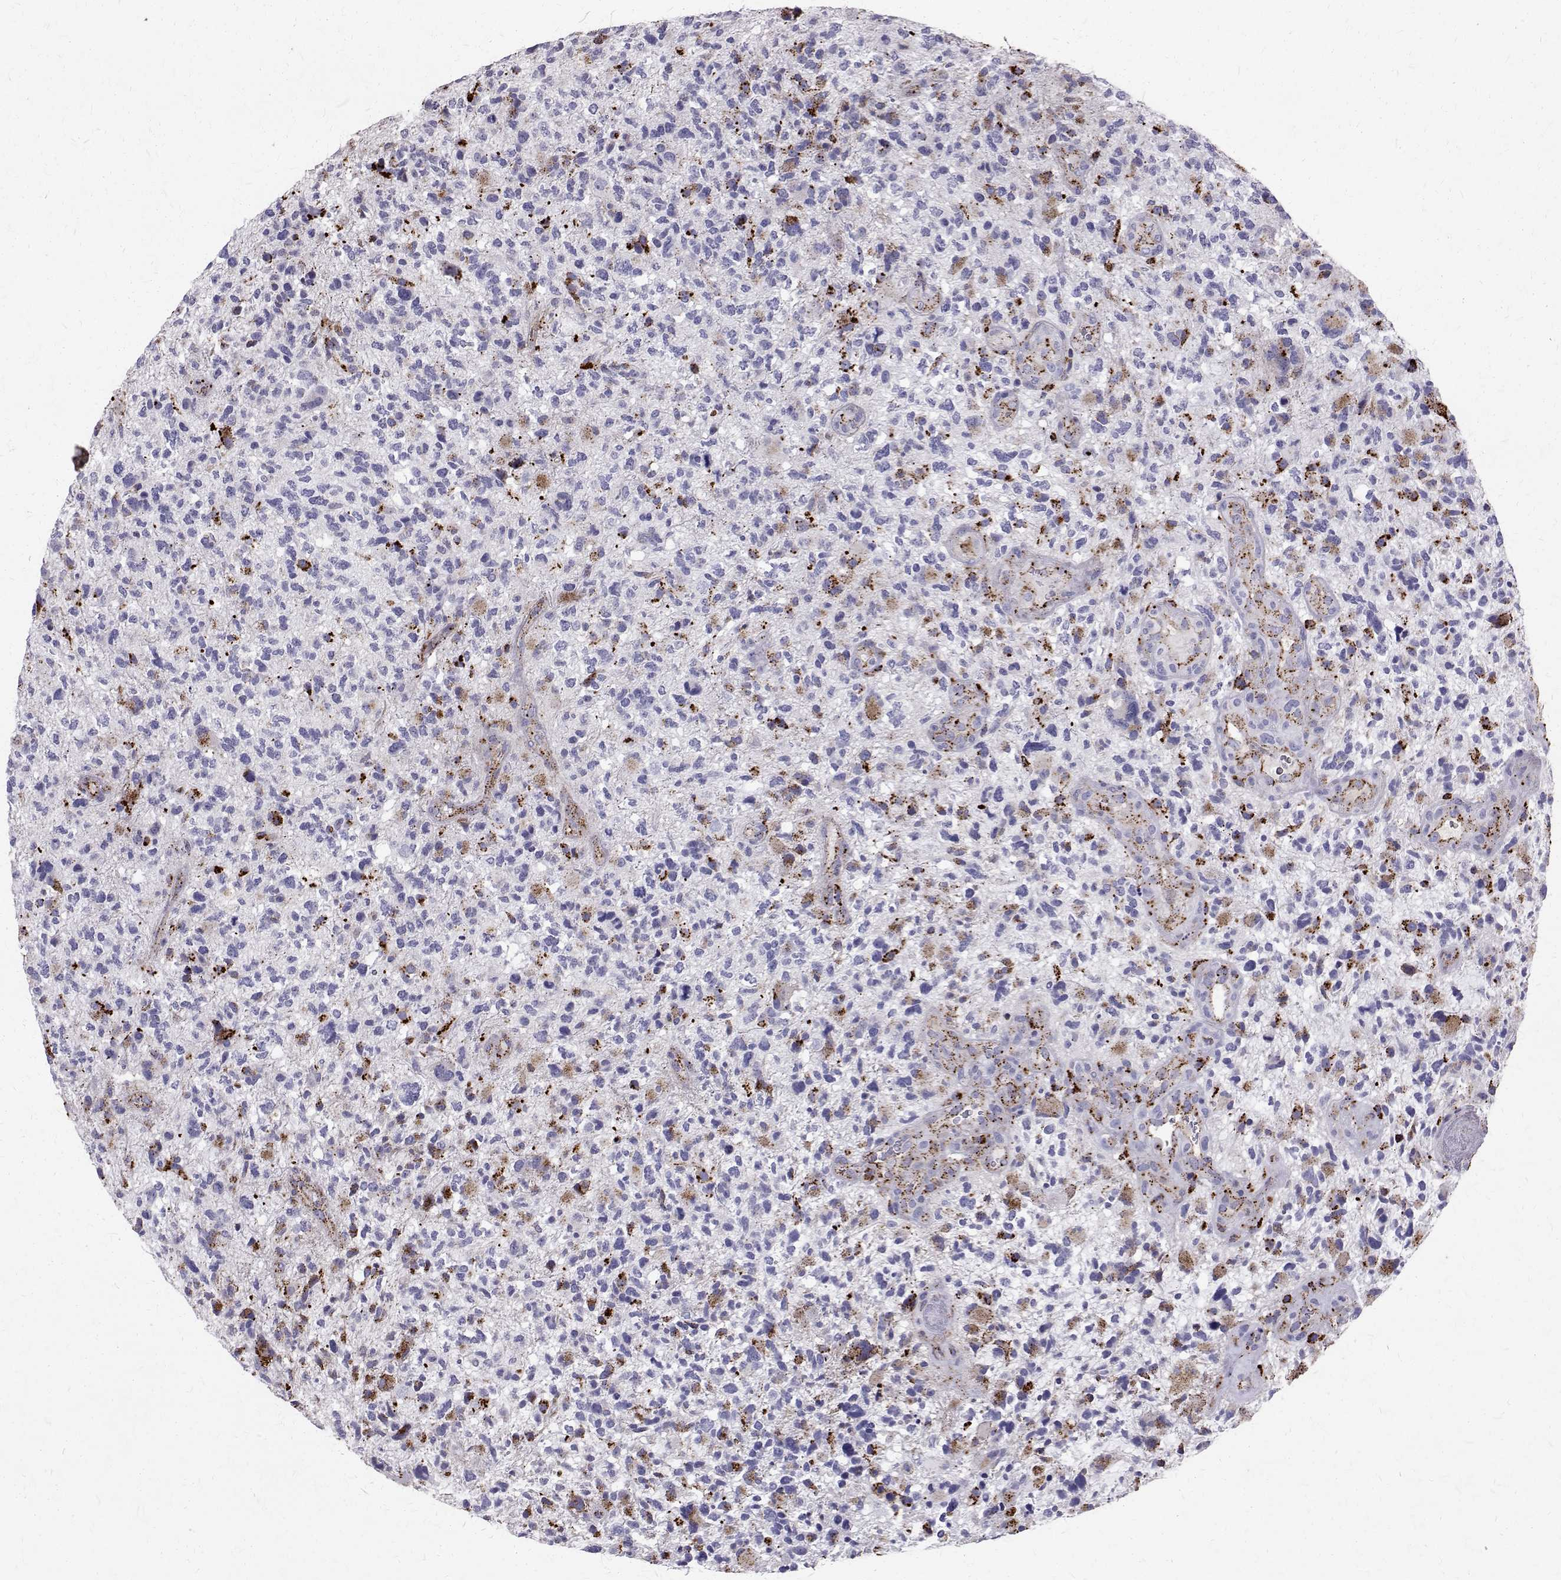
{"staining": {"intensity": "moderate", "quantity": "<25%", "location": "cytoplasmic/membranous"}, "tissue": "glioma", "cell_type": "Tumor cells", "image_type": "cancer", "snomed": [{"axis": "morphology", "description": "Glioma, malignant, High grade"}, {"axis": "topography", "description": "Brain"}], "caption": "Immunohistochemistry photomicrograph of neoplastic tissue: malignant glioma (high-grade) stained using immunohistochemistry displays low levels of moderate protein expression localized specifically in the cytoplasmic/membranous of tumor cells, appearing as a cytoplasmic/membranous brown color.", "gene": "TPP1", "patient": {"sex": "female", "age": 71}}